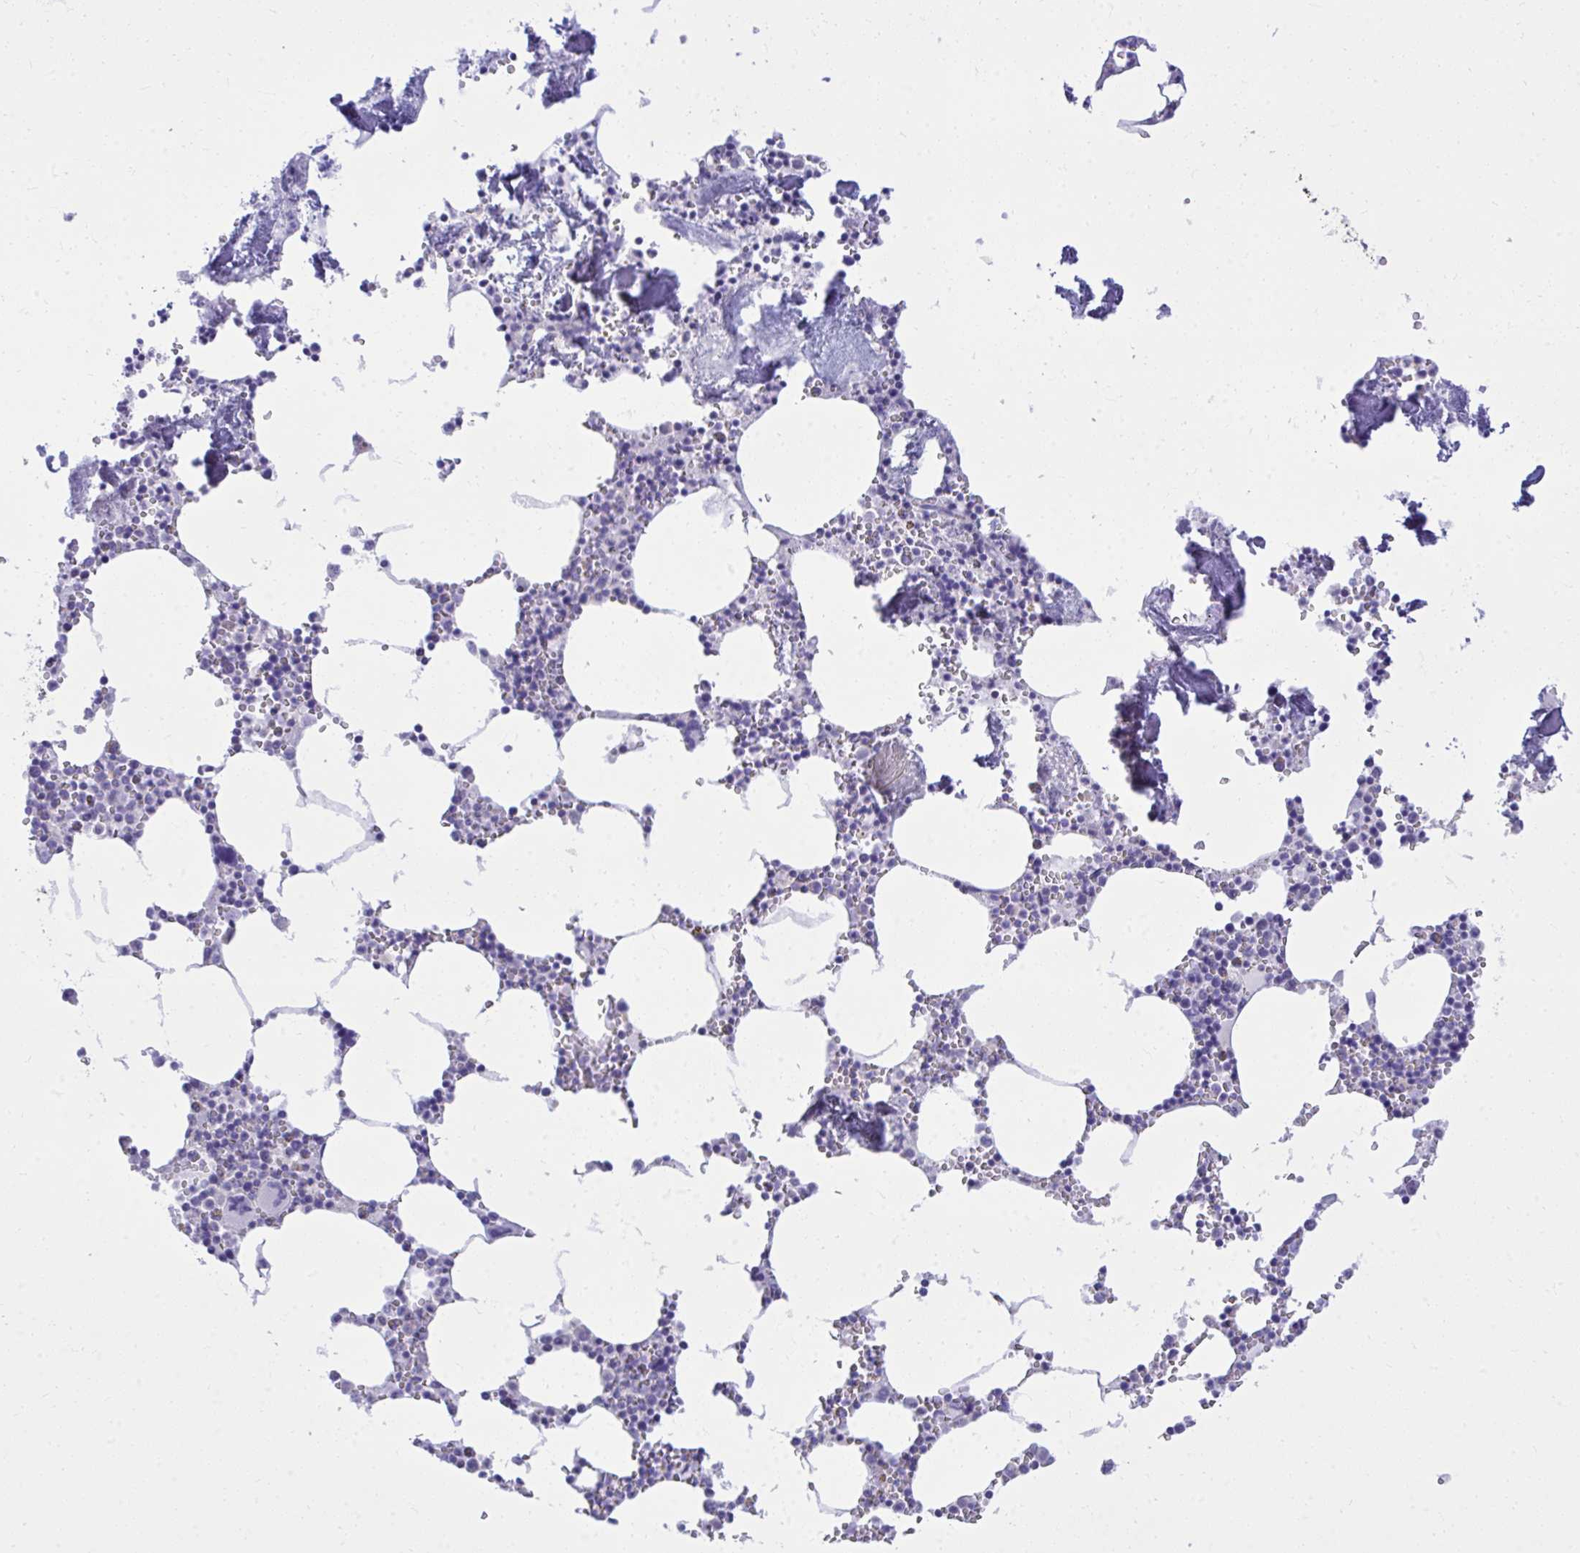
{"staining": {"intensity": "strong", "quantity": "<25%", "location": "cytoplasmic/membranous"}, "tissue": "bone marrow", "cell_type": "Hematopoietic cells", "image_type": "normal", "snomed": [{"axis": "morphology", "description": "Normal tissue, NOS"}, {"axis": "topography", "description": "Bone marrow"}], "caption": "Hematopoietic cells reveal strong cytoplasmic/membranous expression in approximately <25% of cells in normal bone marrow.", "gene": "PSD", "patient": {"sex": "male", "age": 54}}